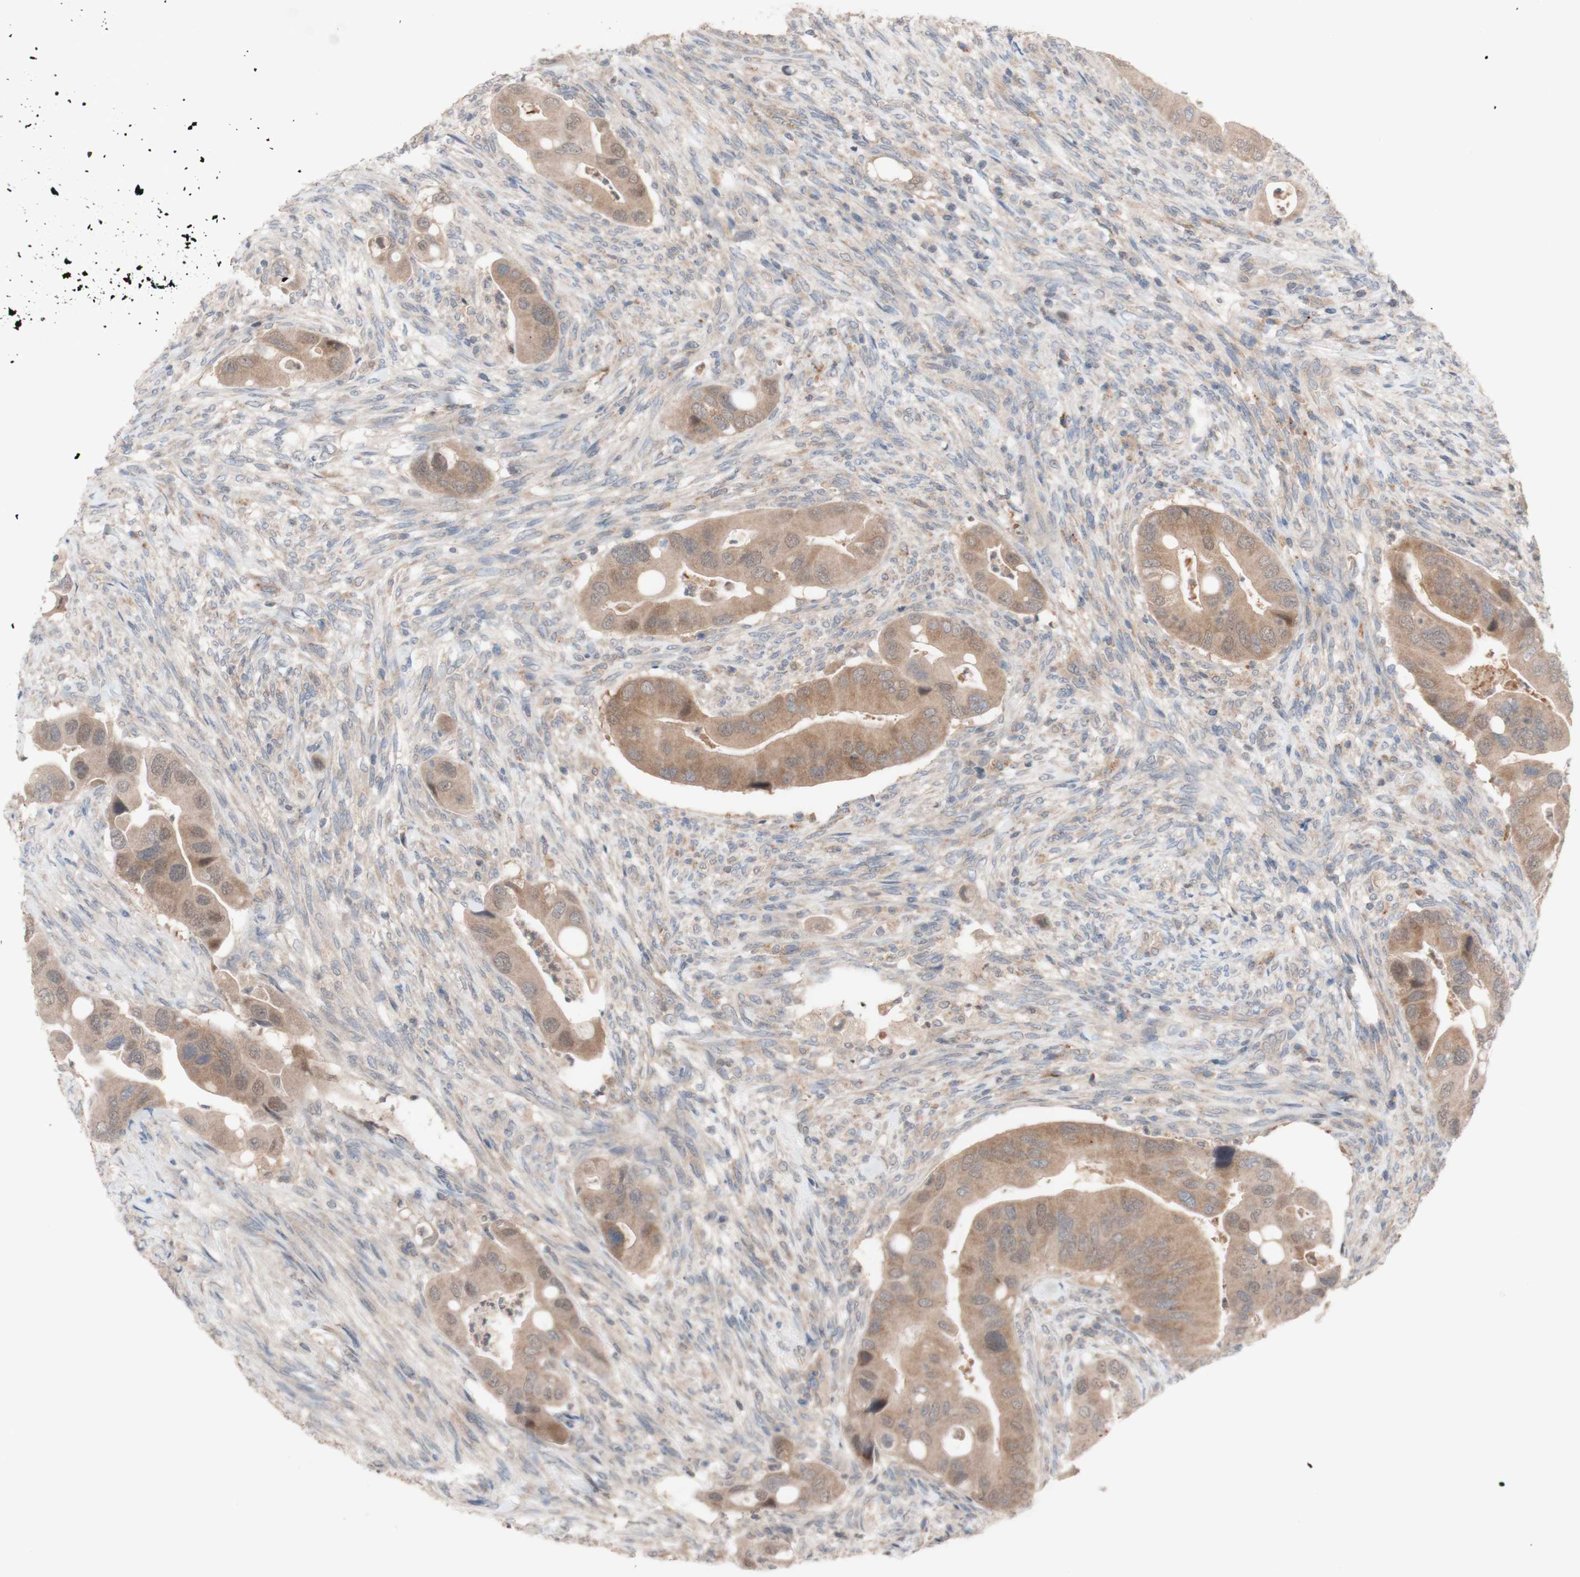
{"staining": {"intensity": "moderate", "quantity": ">75%", "location": "cytoplasmic/membranous,nuclear"}, "tissue": "colorectal cancer", "cell_type": "Tumor cells", "image_type": "cancer", "snomed": [{"axis": "morphology", "description": "Adenocarcinoma, NOS"}, {"axis": "topography", "description": "Rectum"}], "caption": "Immunohistochemical staining of adenocarcinoma (colorectal) shows medium levels of moderate cytoplasmic/membranous and nuclear staining in about >75% of tumor cells.", "gene": "PEX2", "patient": {"sex": "female", "age": 57}}